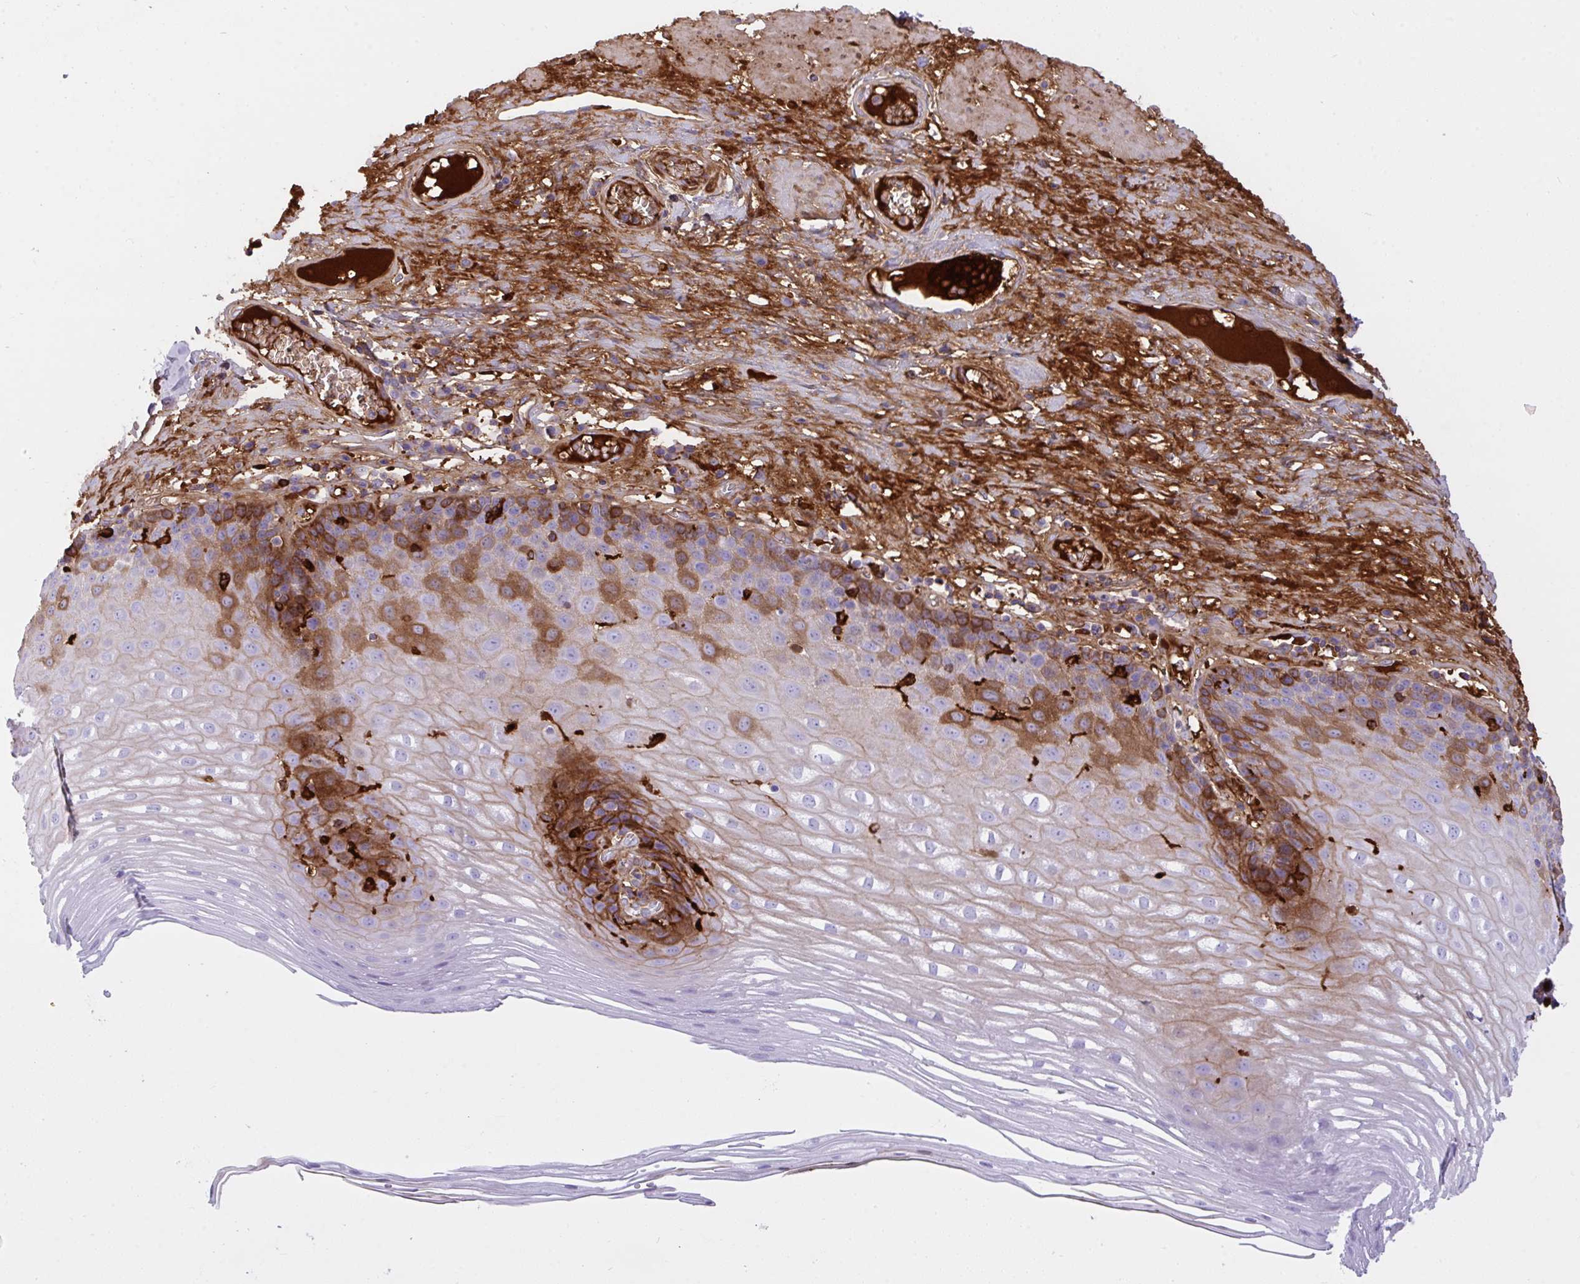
{"staining": {"intensity": "moderate", "quantity": "25%-75%", "location": "cytoplasmic/membranous"}, "tissue": "esophagus", "cell_type": "Squamous epithelial cells", "image_type": "normal", "snomed": [{"axis": "morphology", "description": "Normal tissue, NOS"}, {"axis": "topography", "description": "Esophagus"}], "caption": "Moderate cytoplasmic/membranous expression for a protein is appreciated in about 25%-75% of squamous epithelial cells of unremarkable esophagus using immunohistochemistry.", "gene": "F2", "patient": {"sex": "male", "age": 62}}